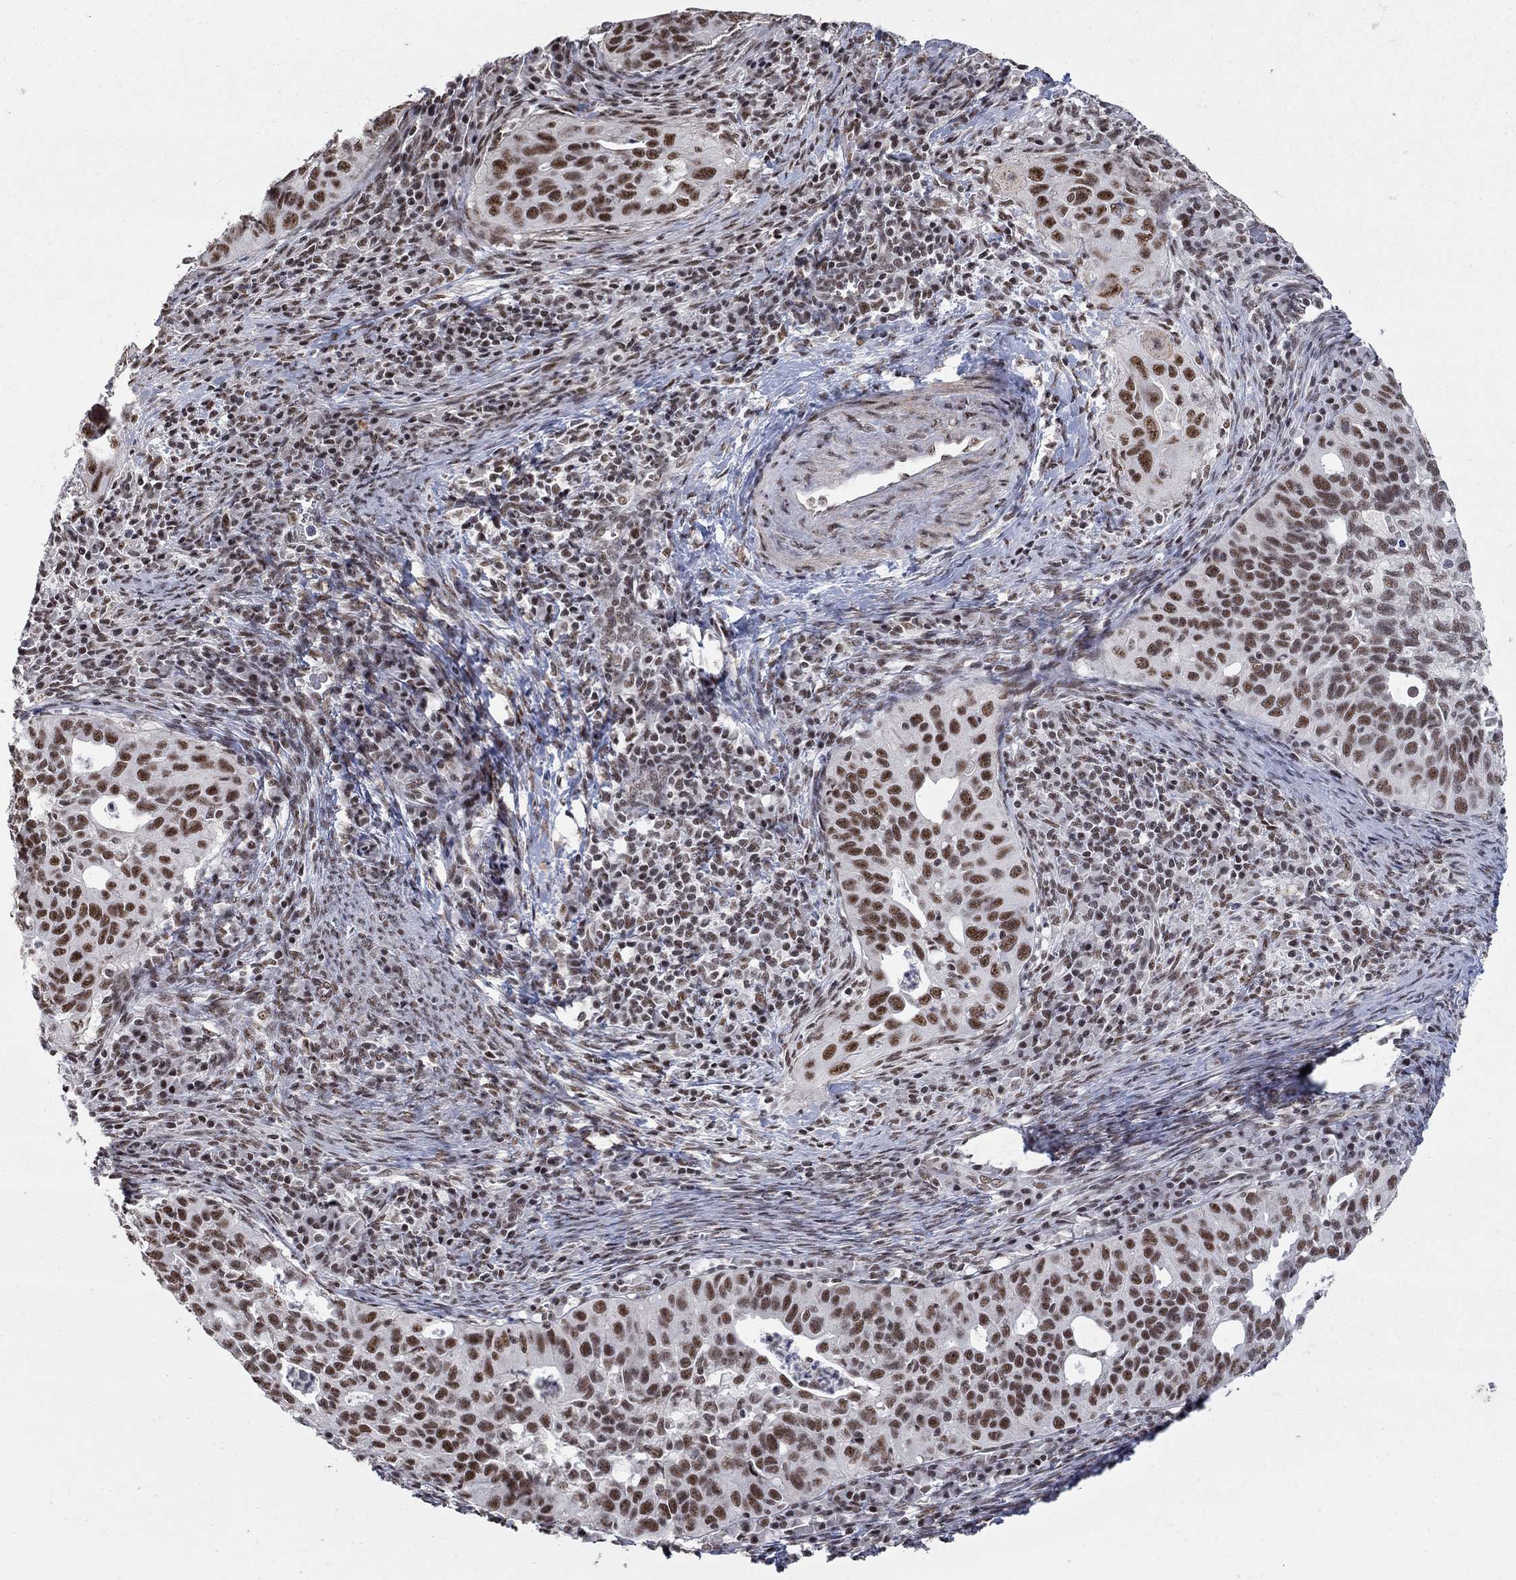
{"staining": {"intensity": "moderate", "quantity": "25%-75%", "location": "nuclear"}, "tissue": "cervical cancer", "cell_type": "Tumor cells", "image_type": "cancer", "snomed": [{"axis": "morphology", "description": "Squamous cell carcinoma, NOS"}, {"axis": "topography", "description": "Cervix"}], "caption": "Protein staining demonstrates moderate nuclear expression in about 25%-75% of tumor cells in cervical cancer.", "gene": "PNISR", "patient": {"sex": "female", "age": 26}}